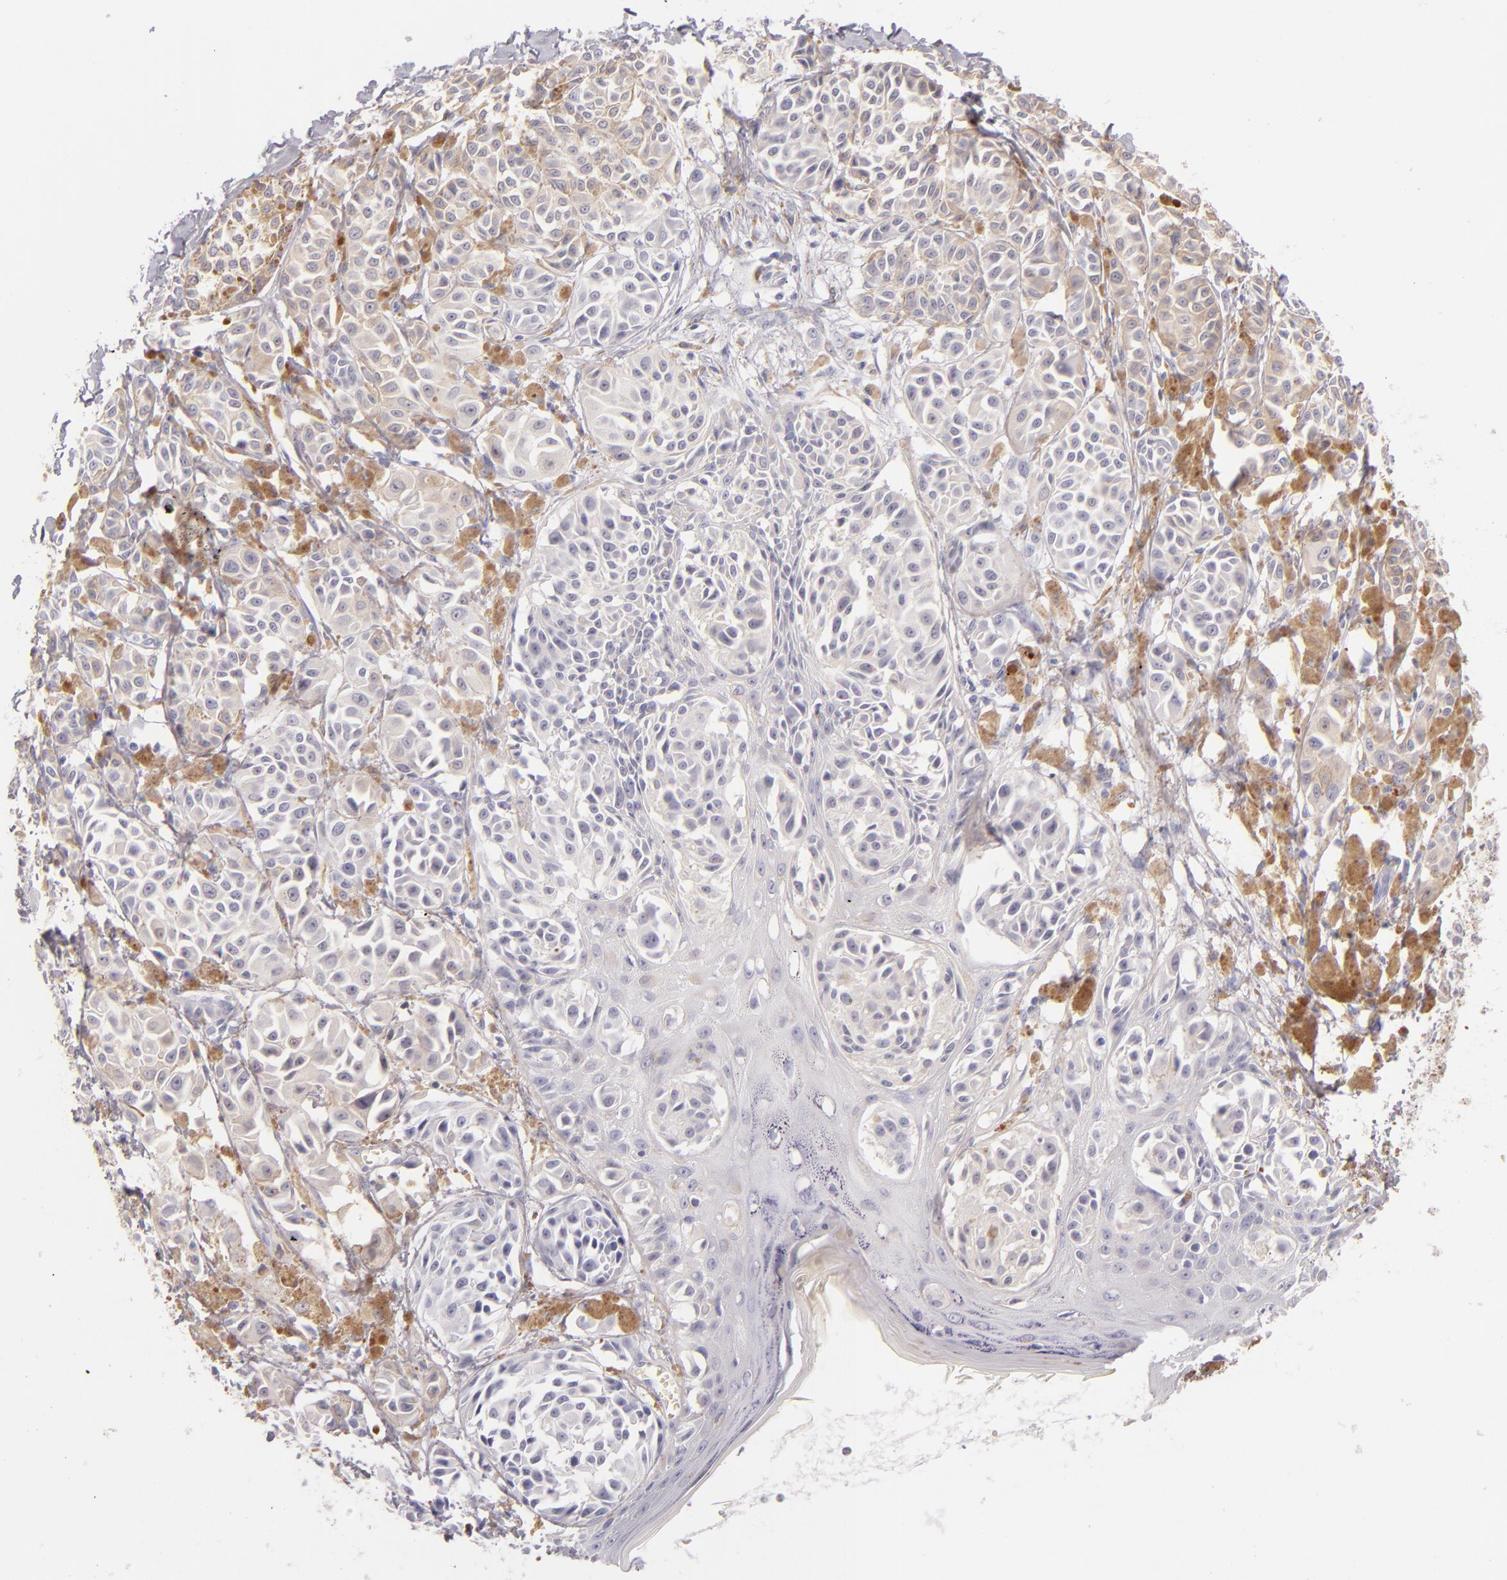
{"staining": {"intensity": "negative", "quantity": "none", "location": "none"}, "tissue": "melanoma", "cell_type": "Tumor cells", "image_type": "cancer", "snomed": [{"axis": "morphology", "description": "Malignant melanoma, NOS"}, {"axis": "topography", "description": "Skin"}], "caption": "Melanoma stained for a protein using immunohistochemistry (IHC) exhibits no staining tumor cells.", "gene": "FABP1", "patient": {"sex": "male", "age": 76}}